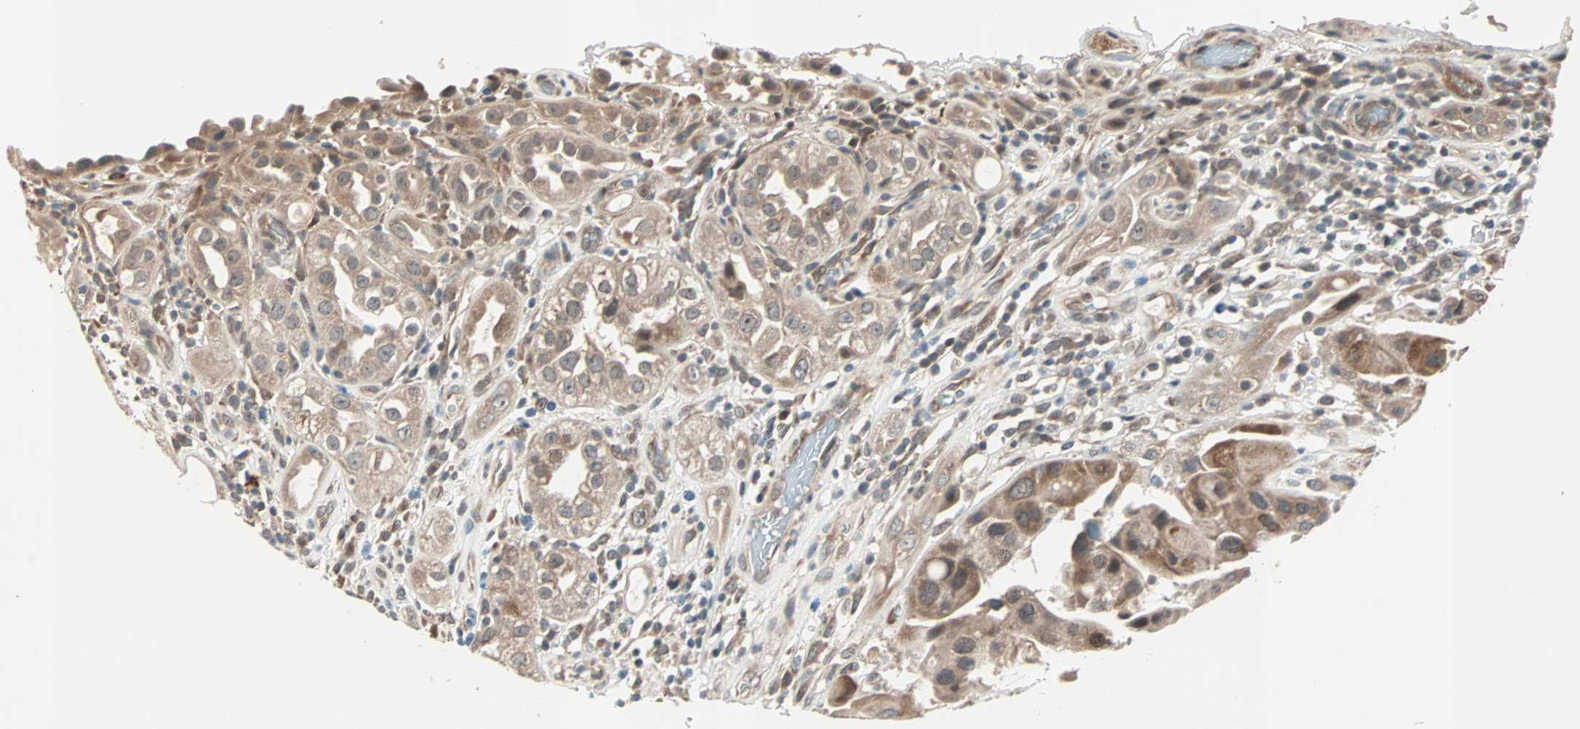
{"staining": {"intensity": "moderate", "quantity": ">75%", "location": "cytoplasmic/membranous"}, "tissue": "urothelial cancer", "cell_type": "Tumor cells", "image_type": "cancer", "snomed": [{"axis": "morphology", "description": "Urothelial carcinoma, High grade"}, {"axis": "topography", "description": "Urinary bladder"}], "caption": "This is an image of IHC staining of urothelial cancer, which shows moderate positivity in the cytoplasmic/membranous of tumor cells.", "gene": "PGBD1", "patient": {"sex": "female", "age": 64}}